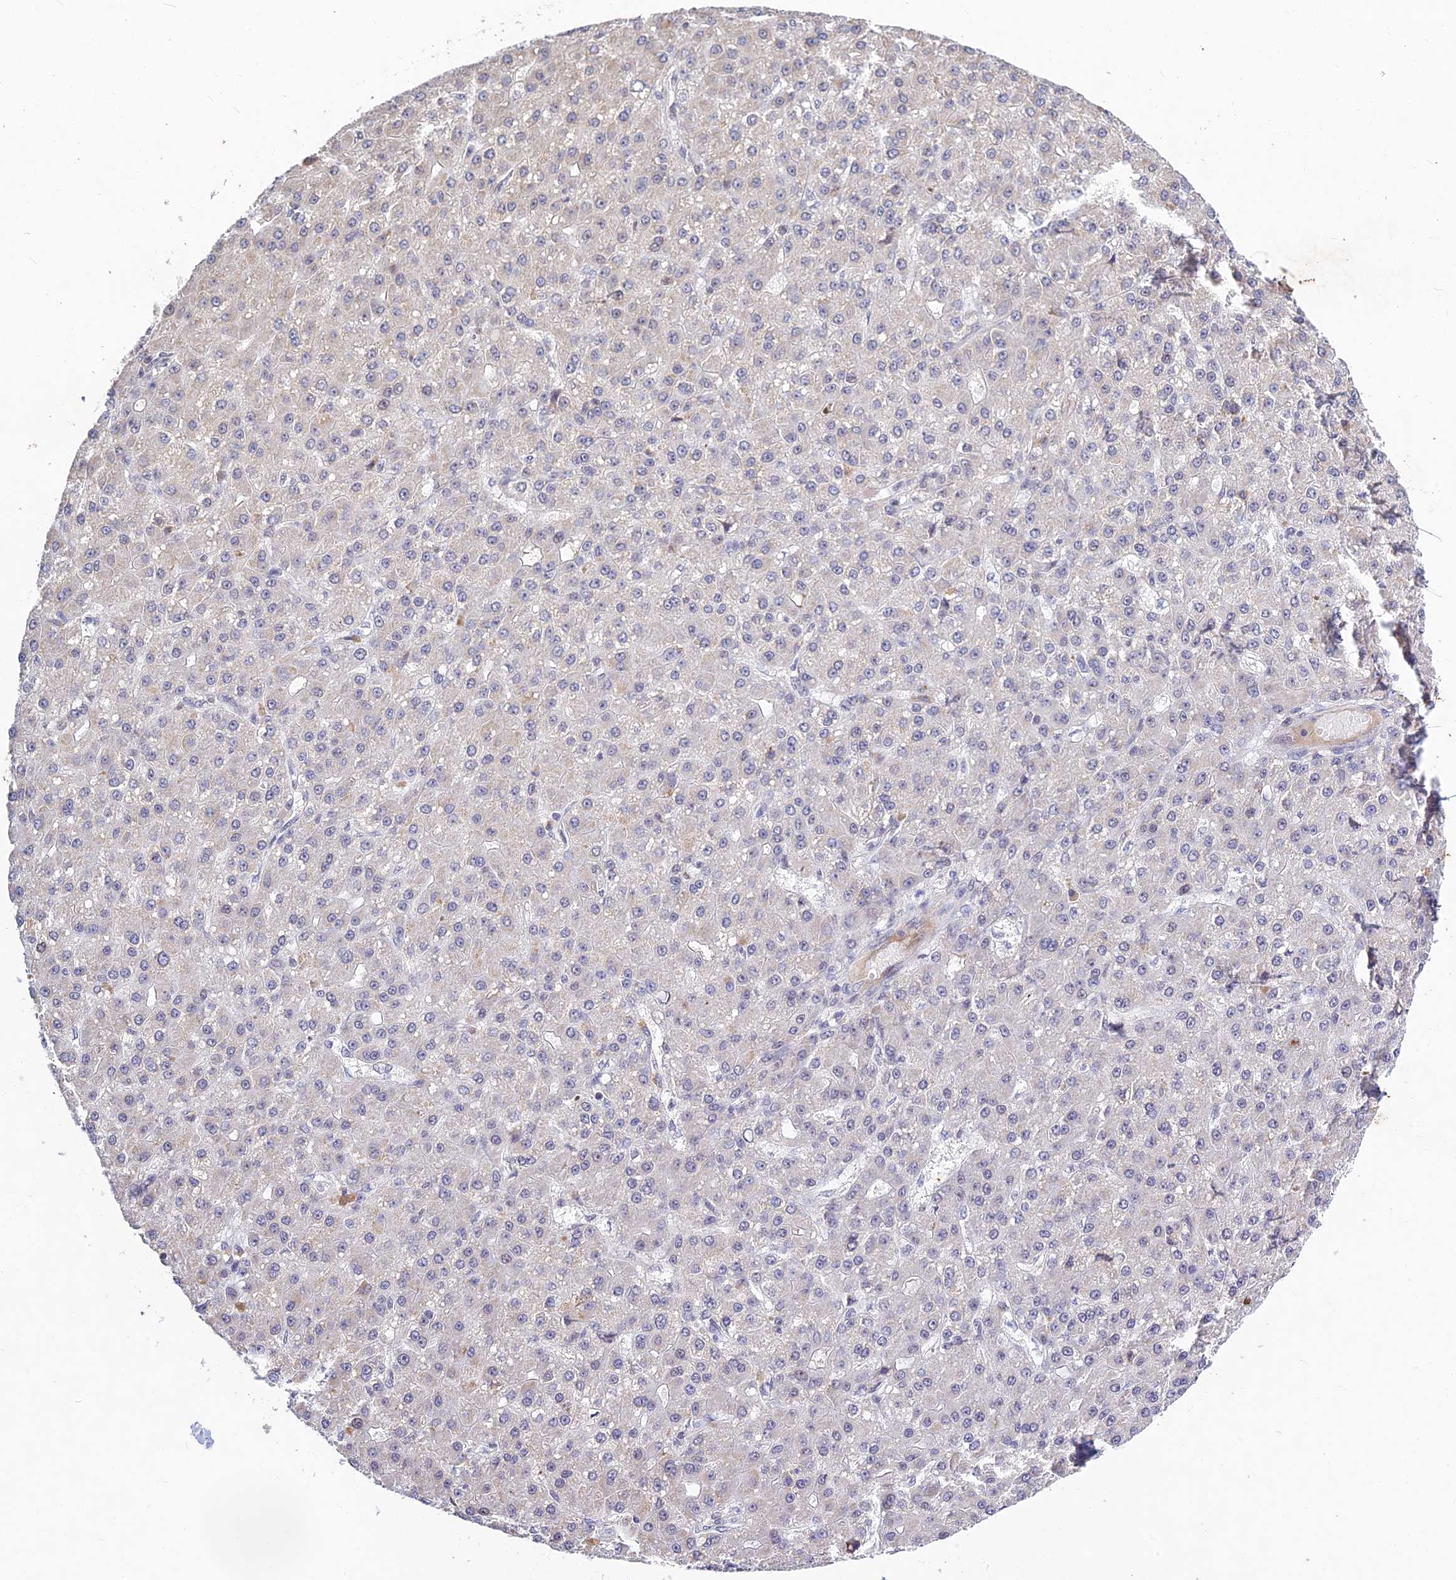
{"staining": {"intensity": "negative", "quantity": "none", "location": "none"}, "tissue": "liver cancer", "cell_type": "Tumor cells", "image_type": "cancer", "snomed": [{"axis": "morphology", "description": "Carcinoma, Hepatocellular, NOS"}, {"axis": "topography", "description": "Liver"}], "caption": "Immunohistochemical staining of human hepatocellular carcinoma (liver) reveals no significant positivity in tumor cells.", "gene": "RAVER1", "patient": {"sex": "male", "age": 67}}